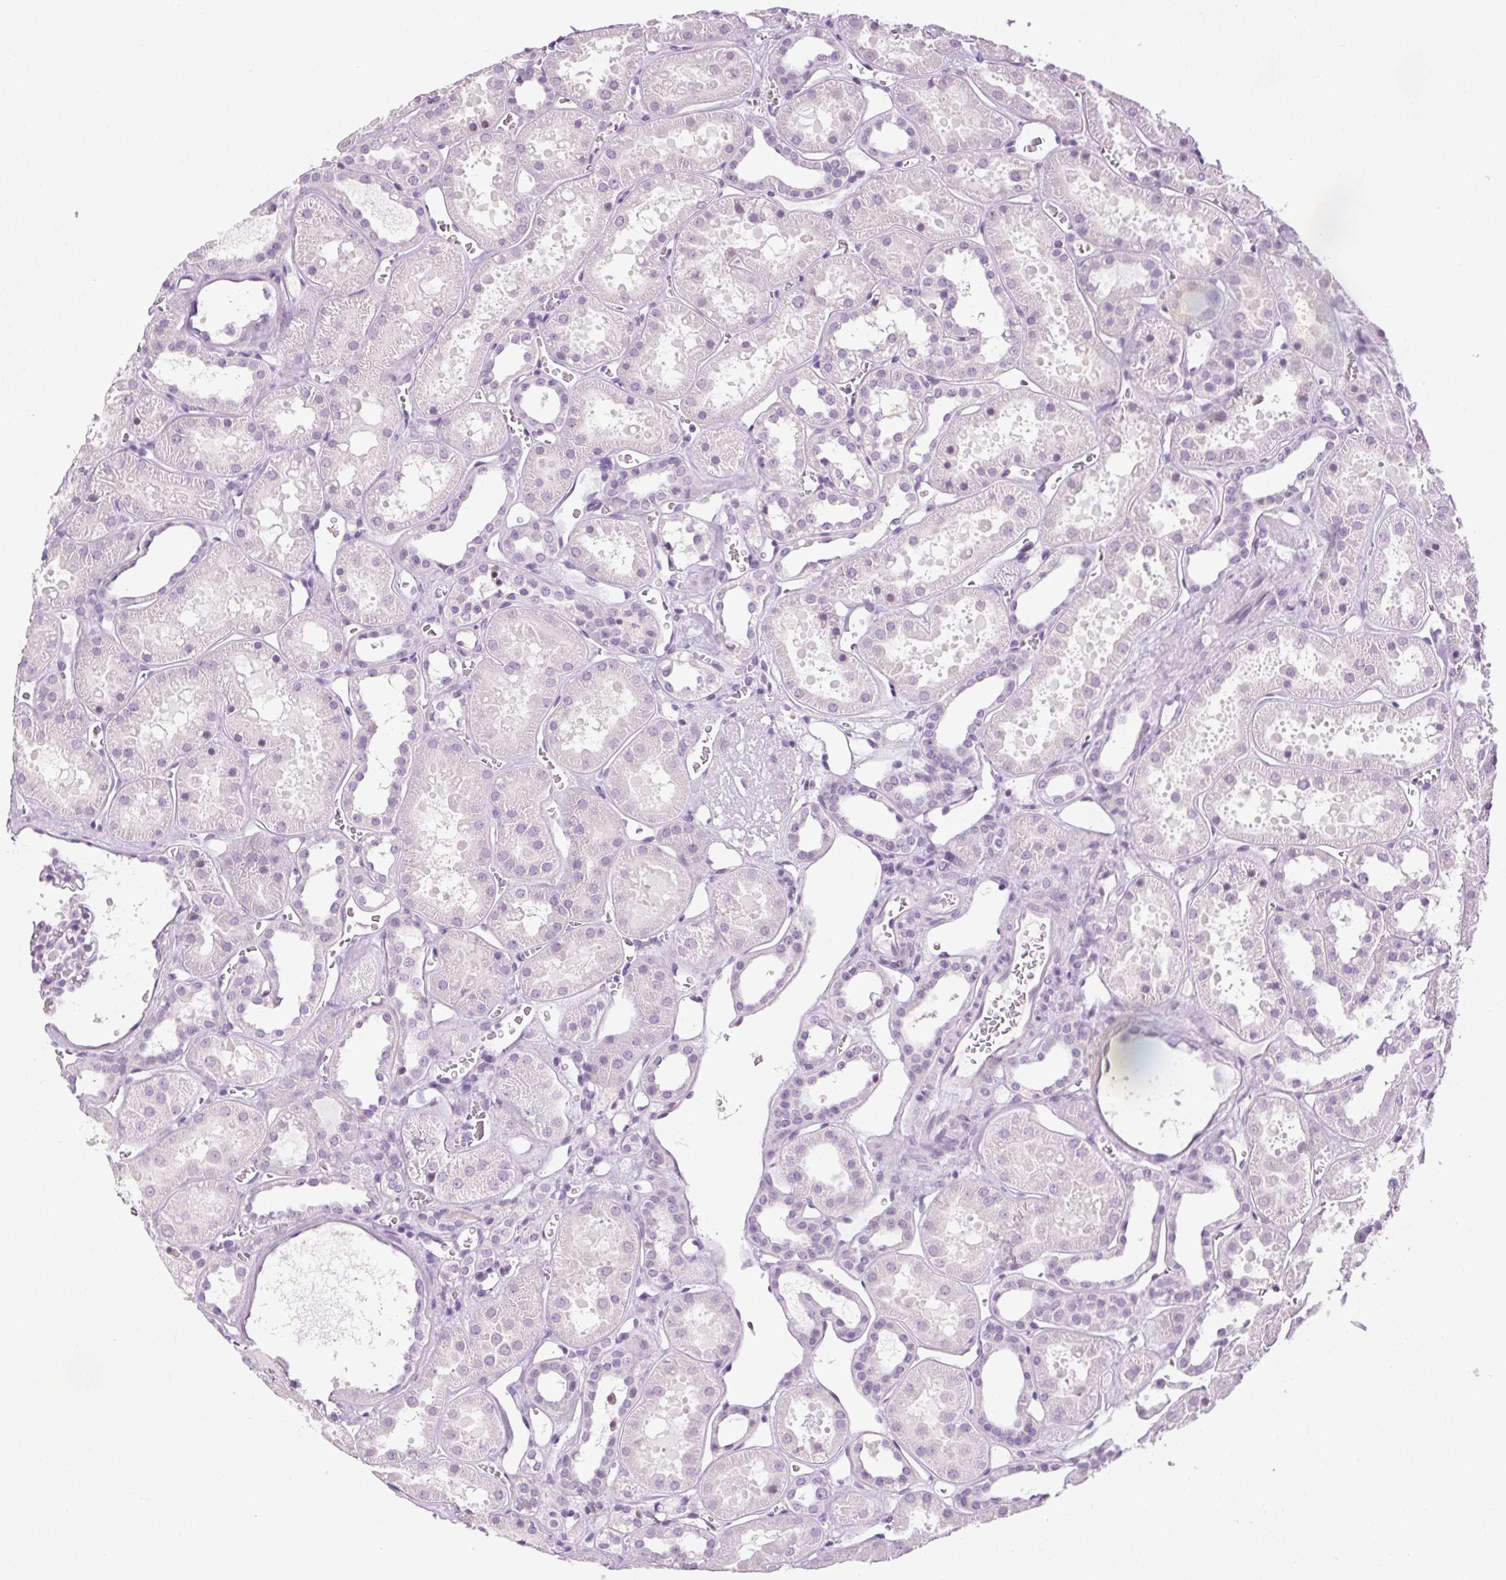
{"staining": {"intensity": "negative", "quantity": "none", "location": "none"}, "tissue": "kidney", "cell_type": "Cells in glomeruli", "image_type": "normal", "snomed": [{"axis": "morphology", "description": "Normal tissue, NOS"}, {"axis": "topography", "description": "Kidney"}], "caption": "Immunohistochemistry (IHC) photomicrograph of benign kidney: human kidney stained with DAB (3,3'-diaminobenzidine) displays no significant protein expression in cells in glomeruli. (DAB (3,3'-diaminobenzidine) immunohistochemistry with hematoxylin counter stain).", "gene": "TMEM88B", "patient": {"sex": "female", "age": 41}}